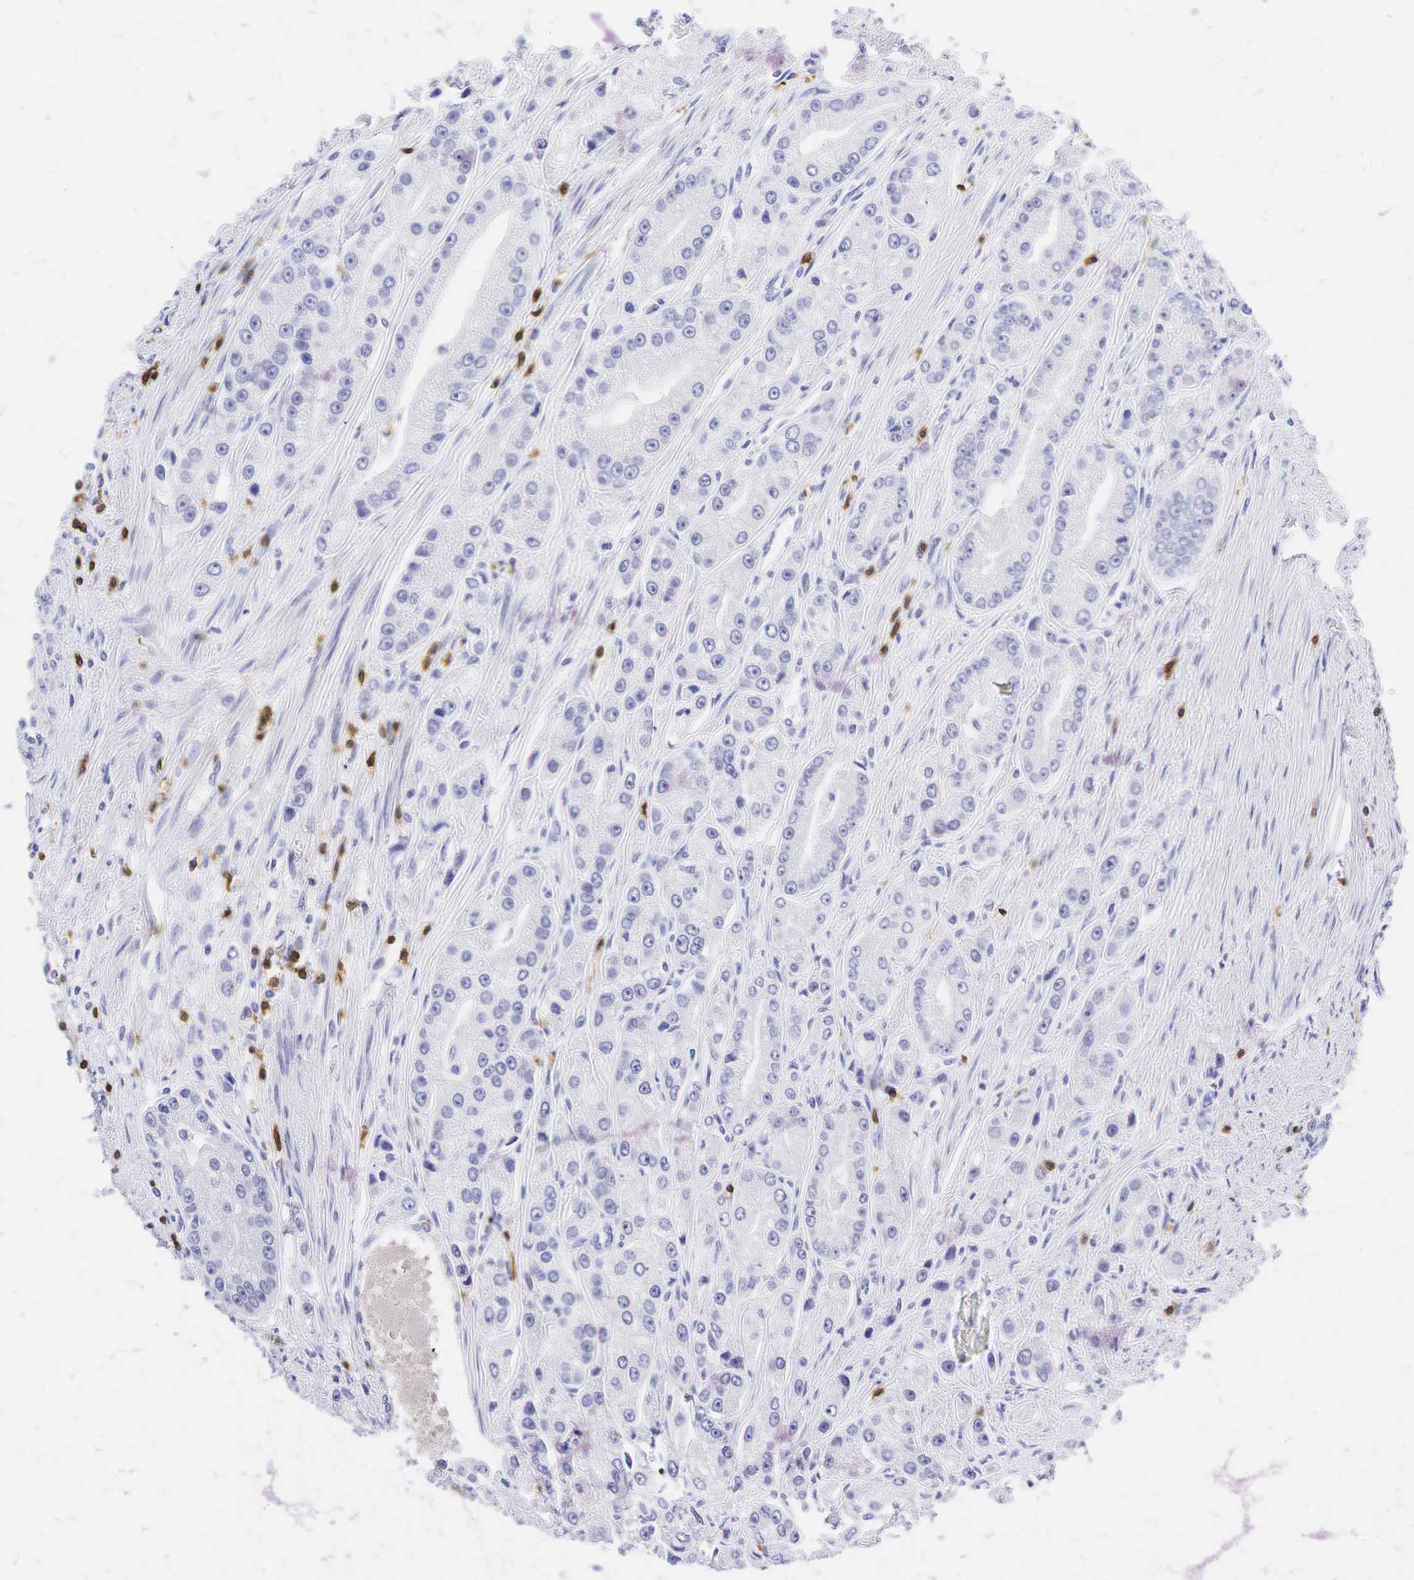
{"staining": {"intensity": "negative", "quantity": "none", "location": "none"}, "tissue": "prostate cancer", "cell_type": "Tumor cells", "image_type": "cancer", "snomed": [{"axis": "morphology", "description": "Adenocarcinoma, Medium grade"}, {"axis": "topography", "description": "Prostate"}], "caption": "The photomicrograph reveals no staining of tumor cells in prostate cancer (adenocarcinoma (medium-grade)).", "gene": "CD3E", "patient": {"sex": "male", "age": 72}}